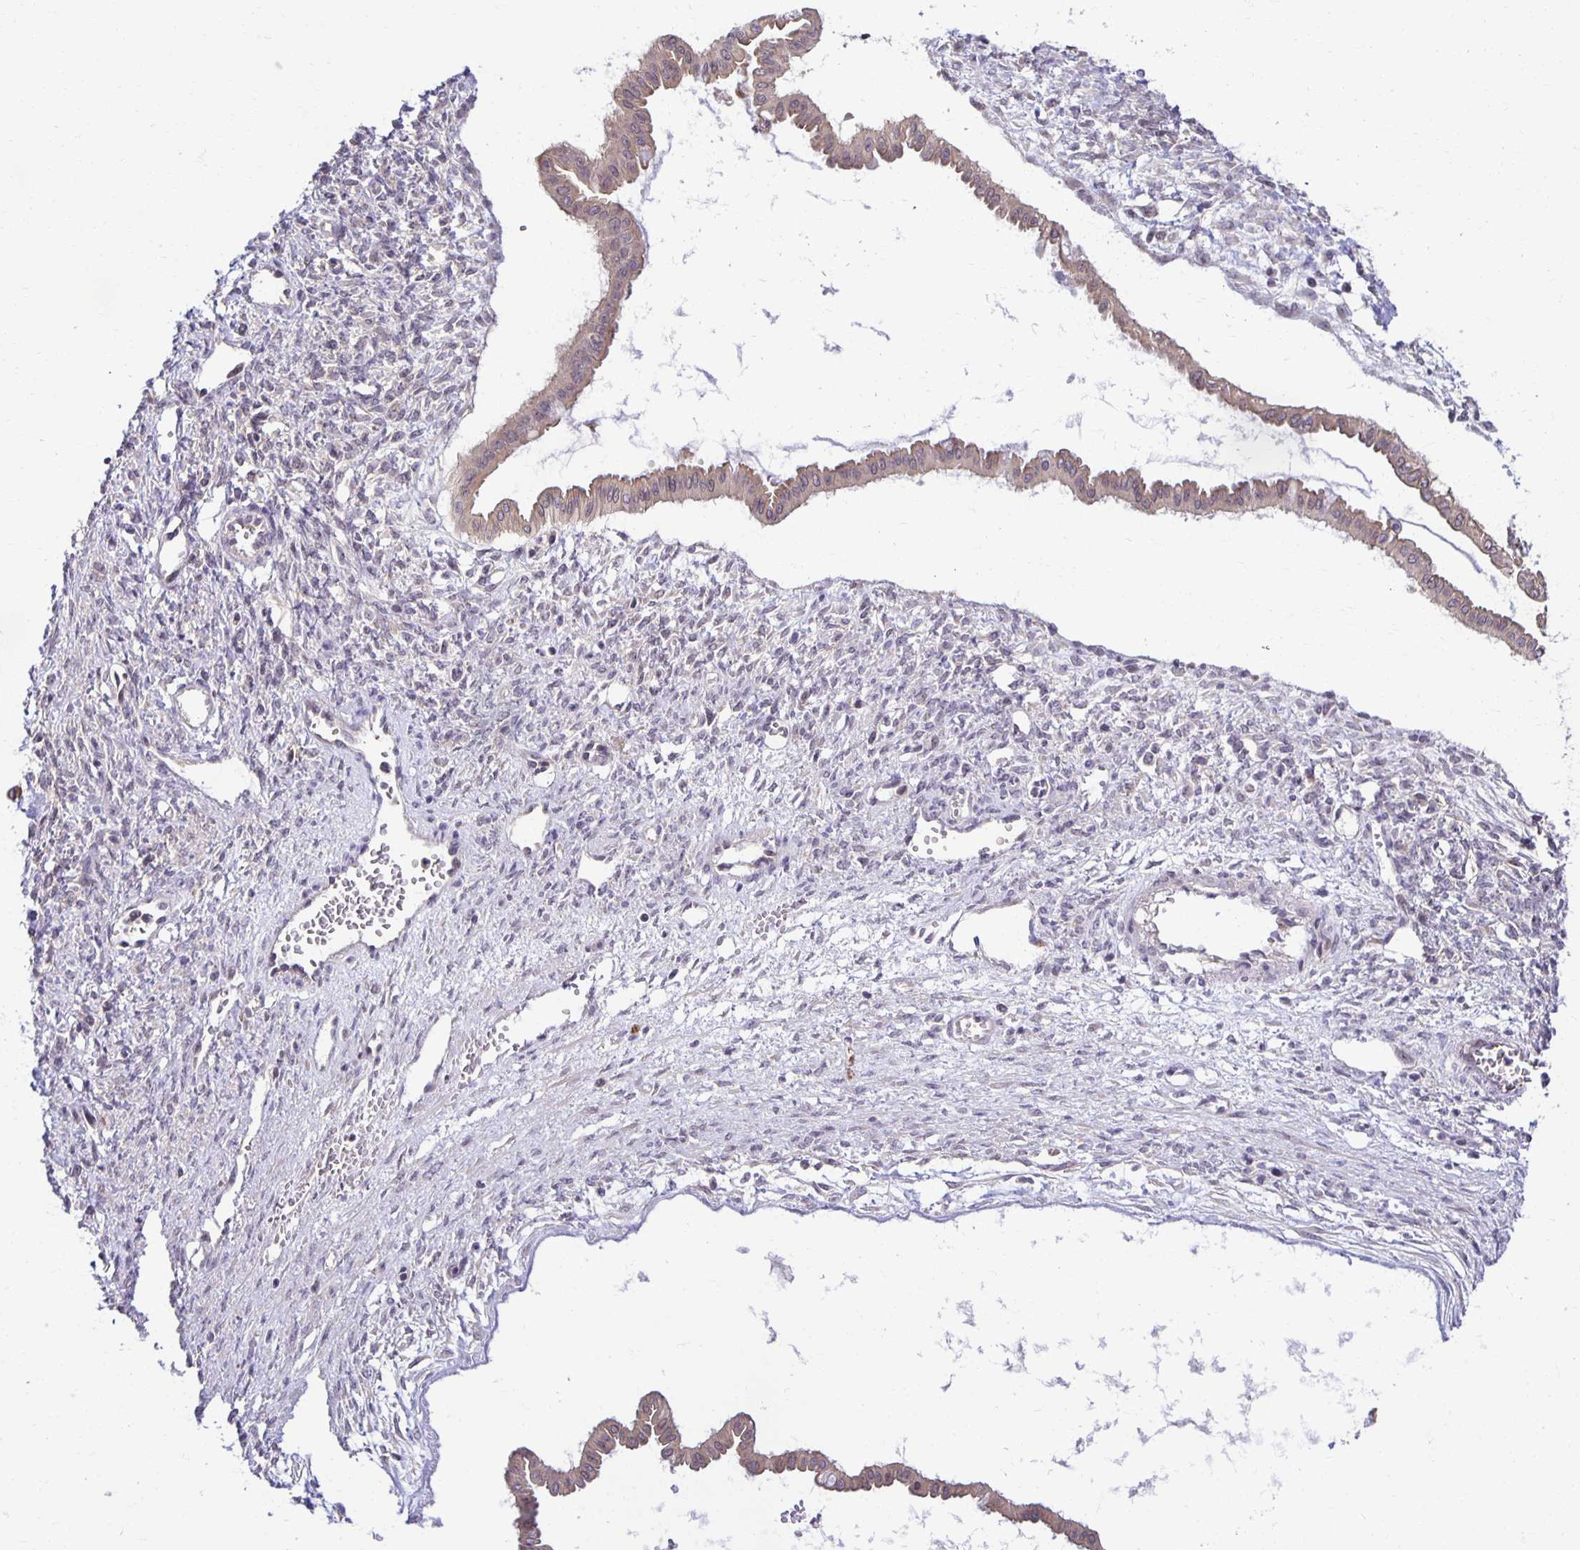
{"staining": {"intensity": "weak", "quantity": ">75%", "location": "cytoplasmic/membranous"}, "tissue": "ovarian cancer", "cell_type": "Tumor cells", "image_type": "cancer", "snomed": [{"axis": "morphology", "description": "Cystadenocarcinoma, mucinous, NOS"}, {"axis": "topography", "description": "Ovary"}], "caption": "Immunohistochemical staining of human ovarian cancer displays low levels of weak cytoplasmic/membranous protein expression in about >75% of tumor cells.", "gene": "MIEN1", "patient": {"sex": "female", "age": 73}}